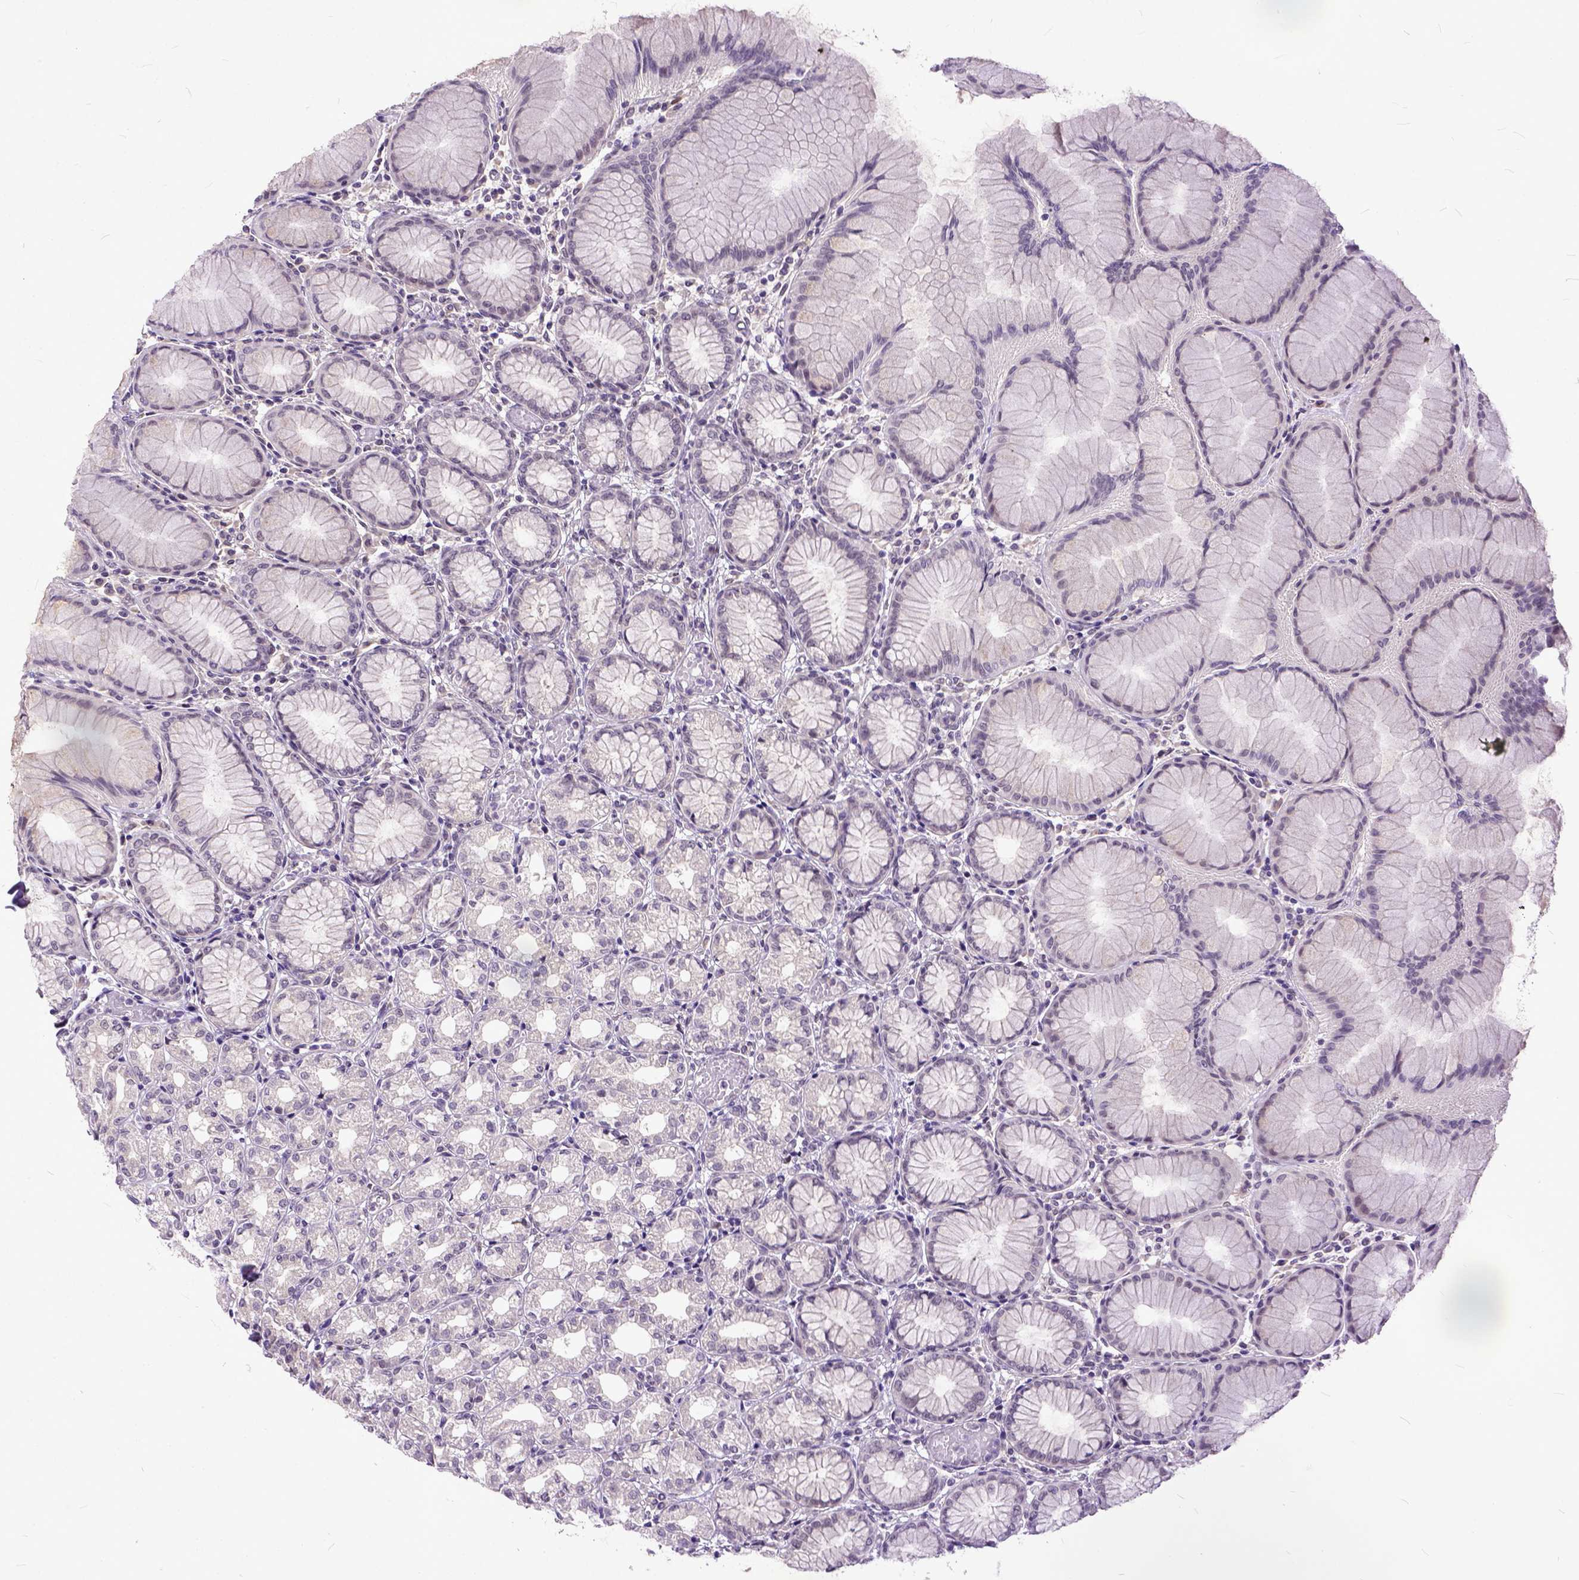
{"staining": {"intensity": "negative", "quantity": "none", "location": "none"}, "tissue": "stomach", "cell_type": "Glandular cells", "image_type": "normal", "snomed": [{"axis": "morphology", "description": "Normal tissue, NOS"}, {"axis": "topography", "description": "Stomach"}], "caption": "The micrograph exhibits no staining of glandular cells in benign stomach. Brightfield microscopy of immunohistochemistry stained with DAB (brown) and hematoxylin (blue), captured at high magnification.", "gene": "TCEAL7", "patient": {"sex": "female", "age": 57}}